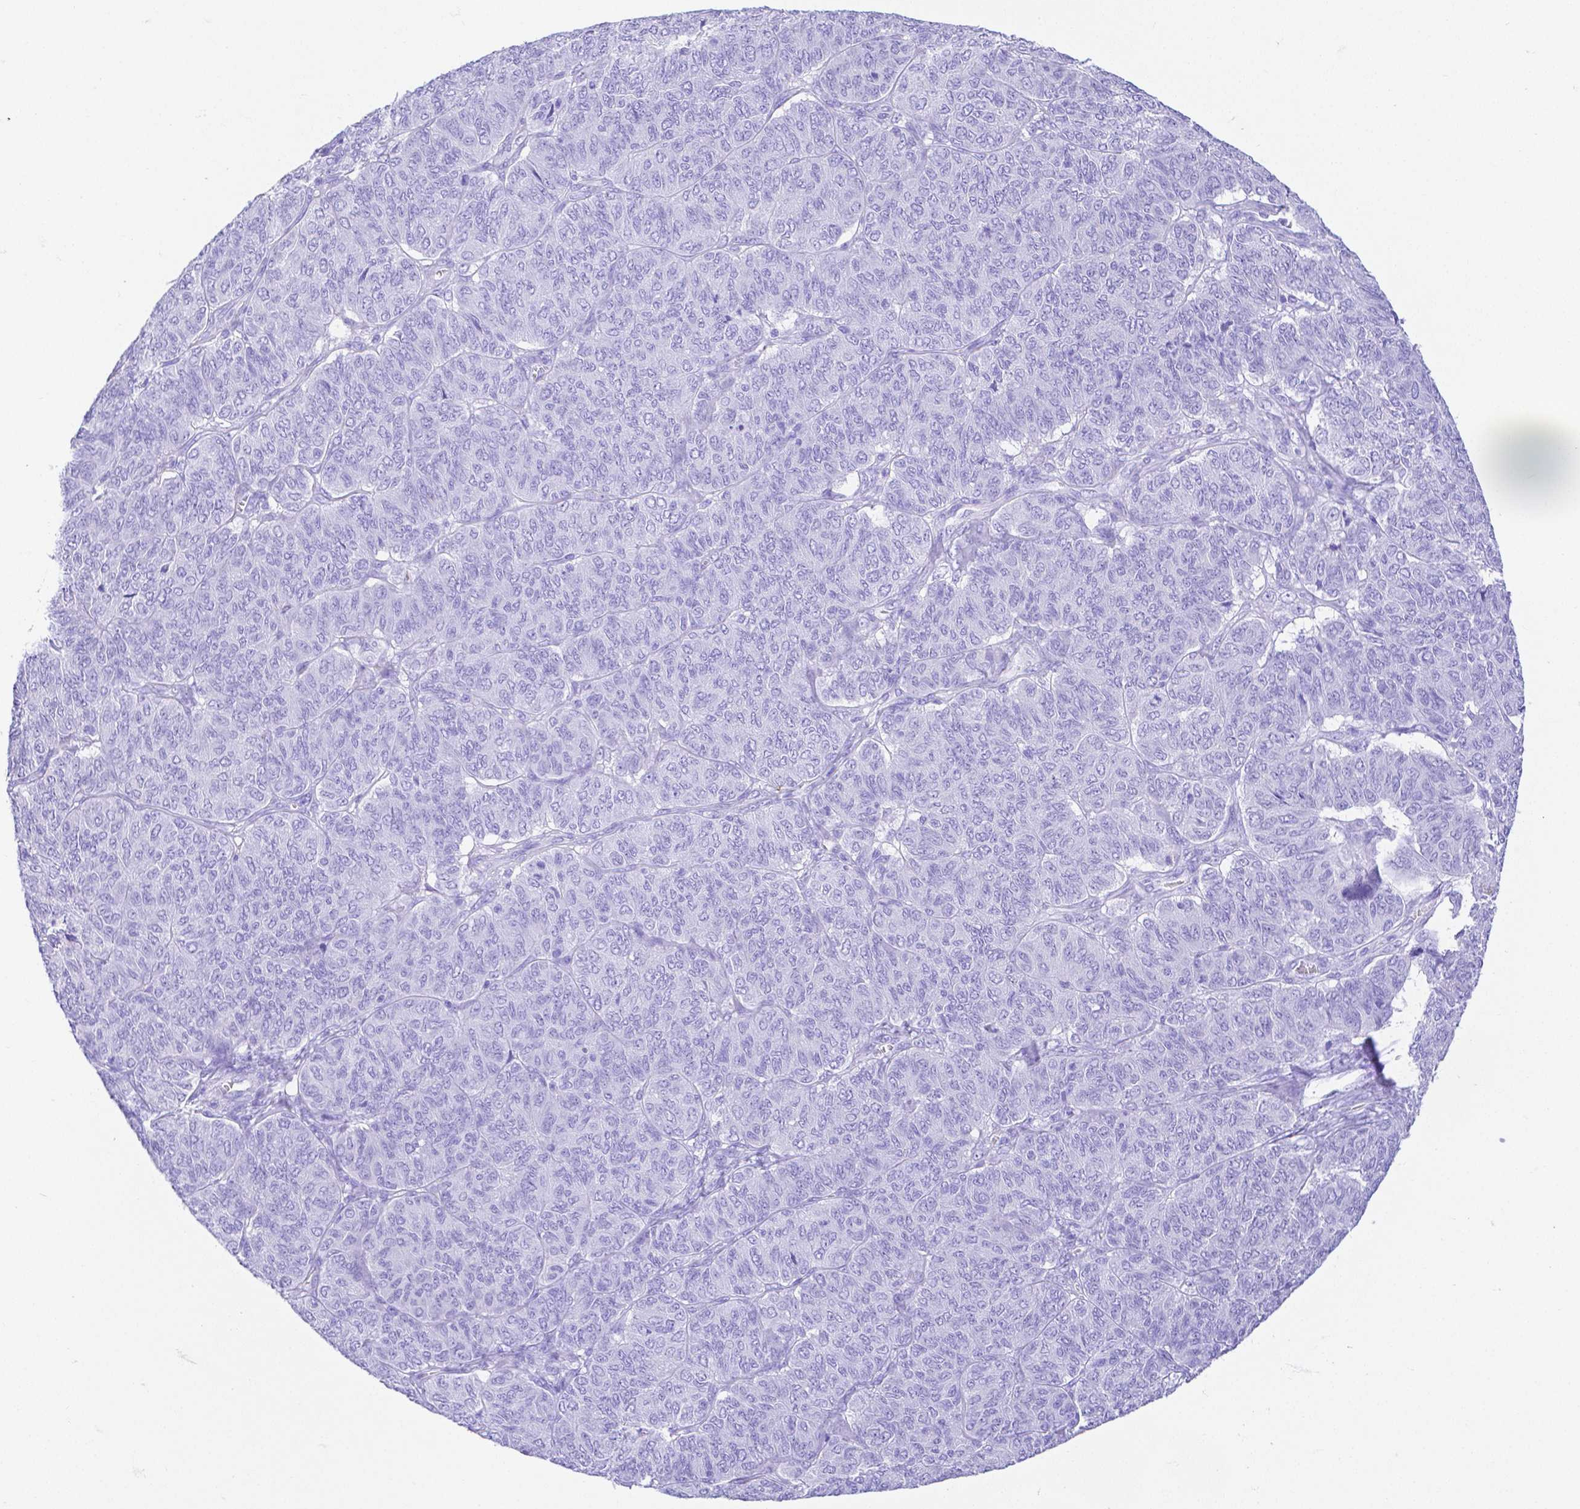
{"staining": {"intensity": "negative", "quantity": "none", "location": "none"}, "tissue": "ovarian cancer", "cell_type": "Tumor cells", "image_type": "cancer", "snomed": [{"axis": "morphology", "description": "Carcinoma, endometroid"}, {"axis": "topography", "description": "Ovary"}], "caption": "This image is of ovarian cancer (endometroid carcinoma) stained with immunohistochemistry to label a protein in brown with the nuclei are counter-stained blue. There is no staining in tumor cells.", "gene": "SMR3A", "patient": {"sex": "female", "age": 80}}